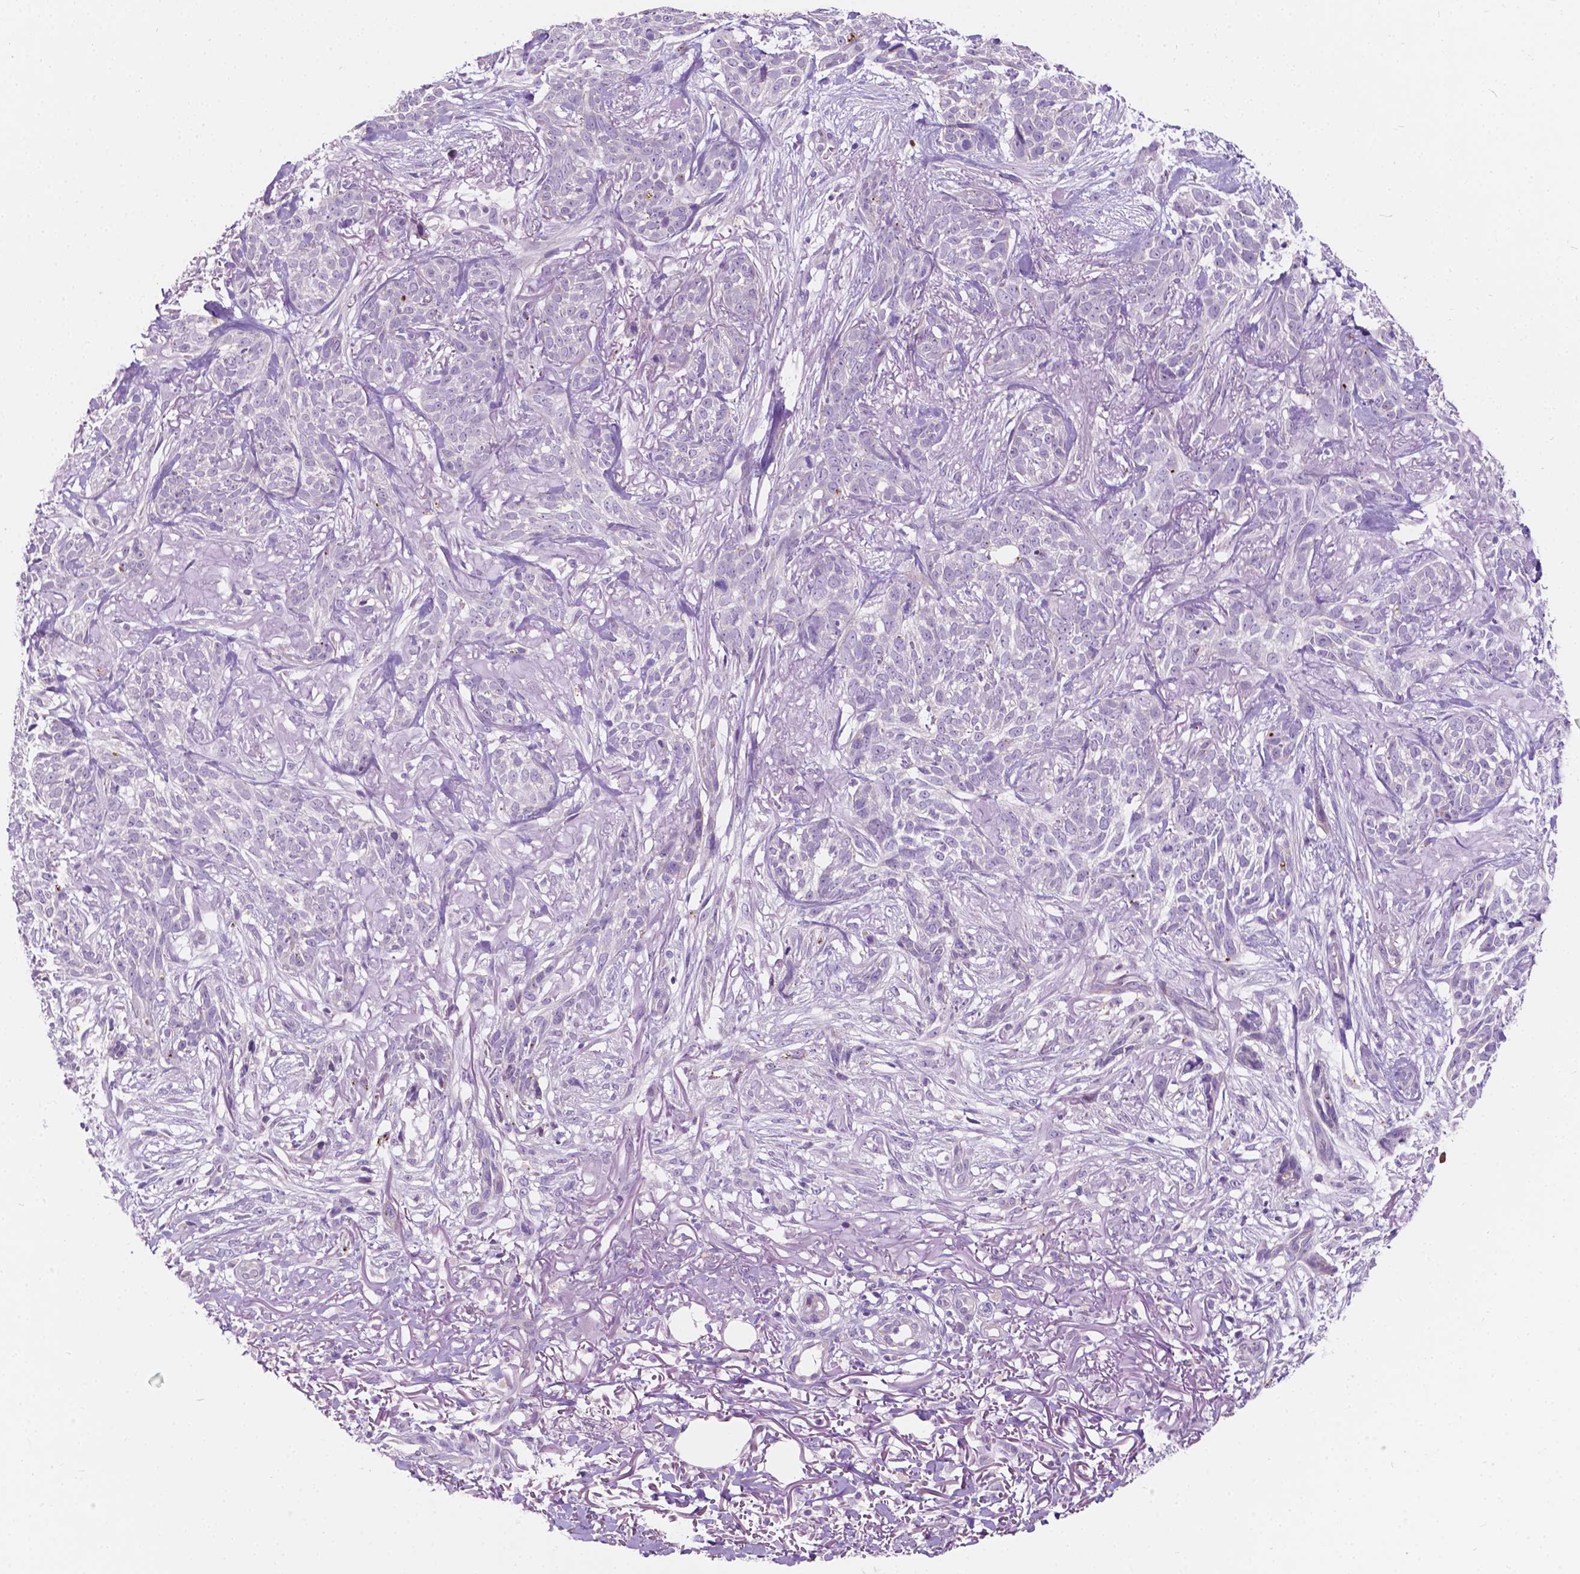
{"staining": {"intensity": "negative", "quantity": "none", "location": "none"}, "tissue": "skin cancer", "cell_type": "Tumor cells", "image_type": "cancer", "snomed": [{"axis": "morphology", "description": "Basal cell carcinoma"}, {"axis": "topography", "description": "Skin"}], "caption": "Micrograph shows no significant protein expression in tumor cells of basal cell carcinoma (skin).", "gene": "NOS1AP", "patient": {"sex": "male", "age": 74}}